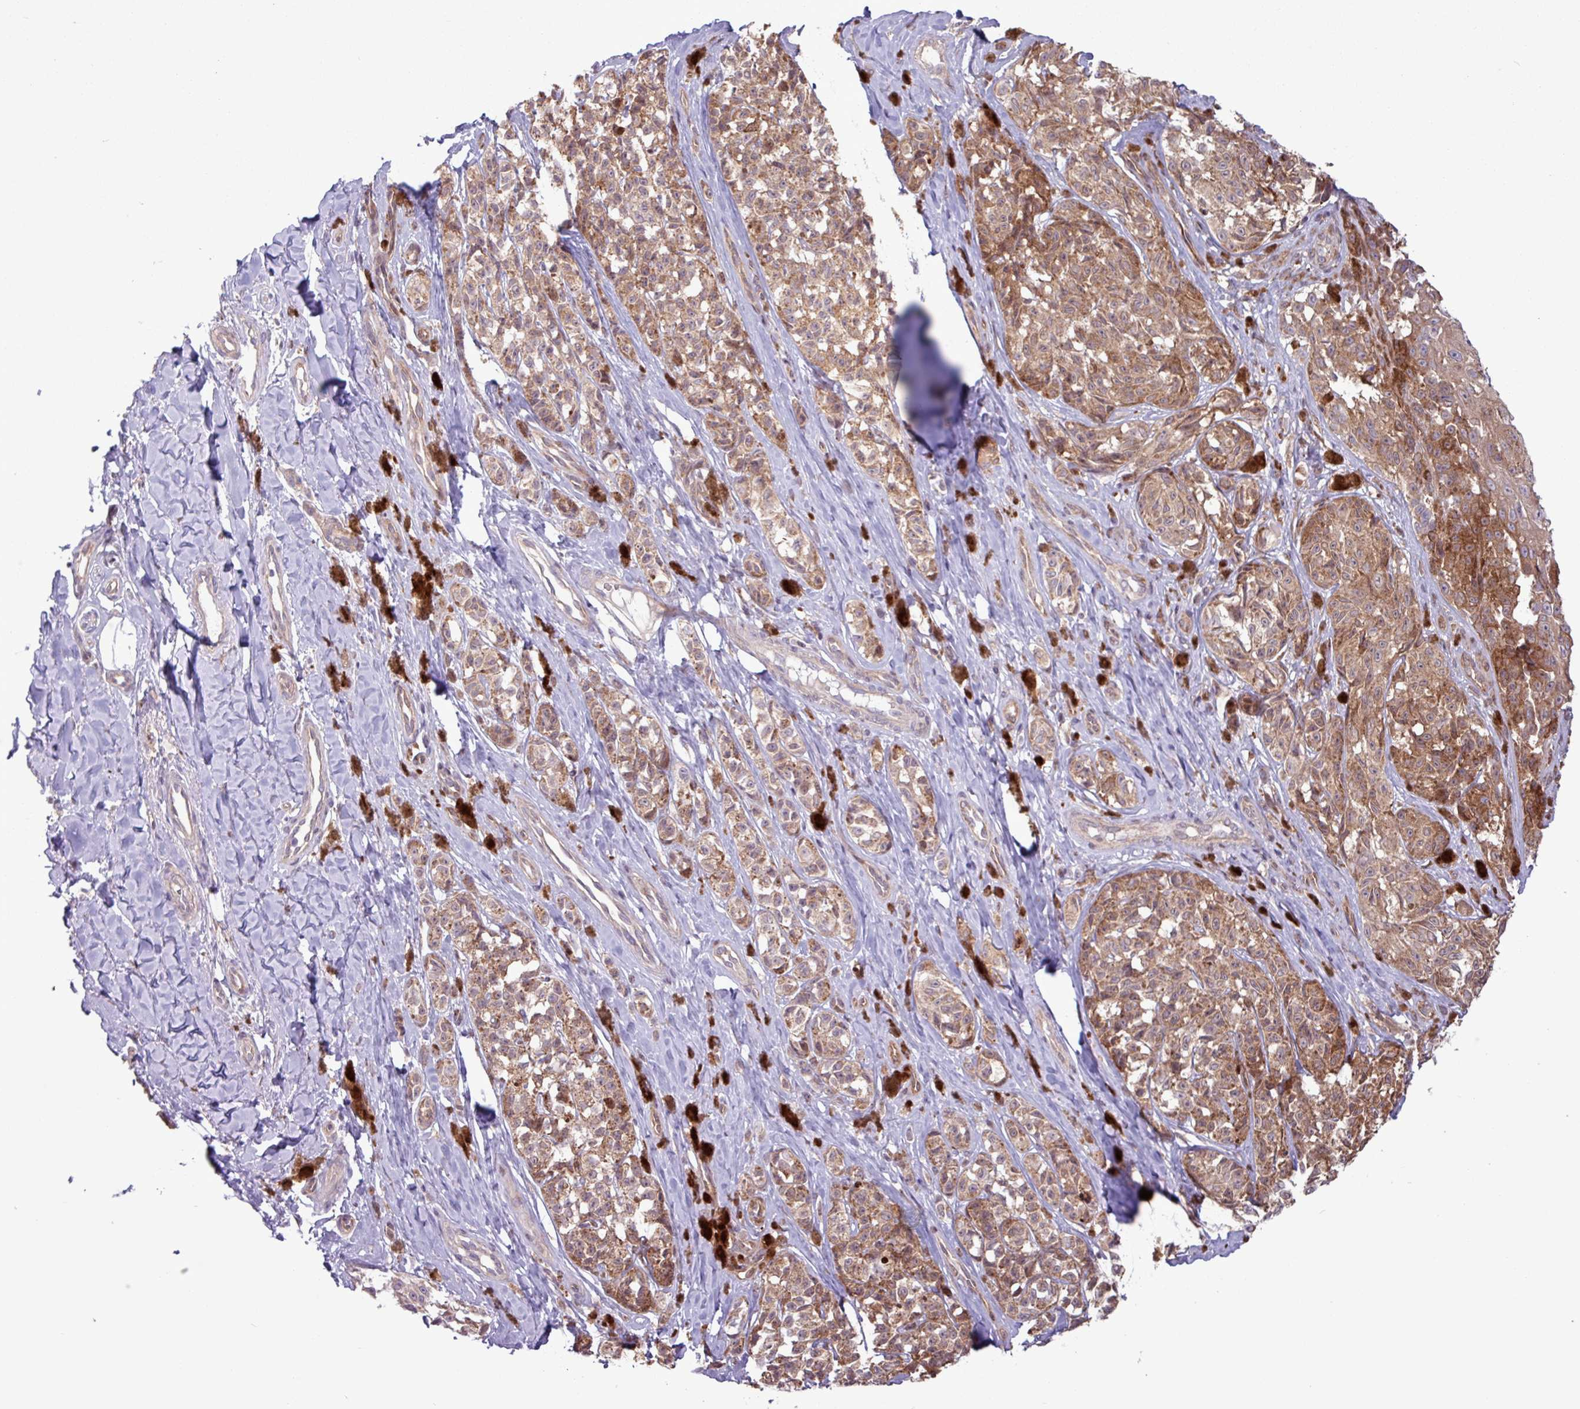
{"staining": {"intensity": "moderate", "quantity": ">75%", "location": "cytoplasmic/membranous"}, "tissue": "melanoma", "cell_type": "Tumor cells", "image_type": "cancer", "snomed": [{"axis": "morphology", "description": "Malignant melanoma, NOS"}, {"axis": "topography", "description": "Skin"}], "caption": "Melanoma tissue exhibits moderate cytoplasmic/membranous staining in approximately >75% of tumor cells", "gene": "PDPR", "patient": {"sex": "female", "age": 65}}